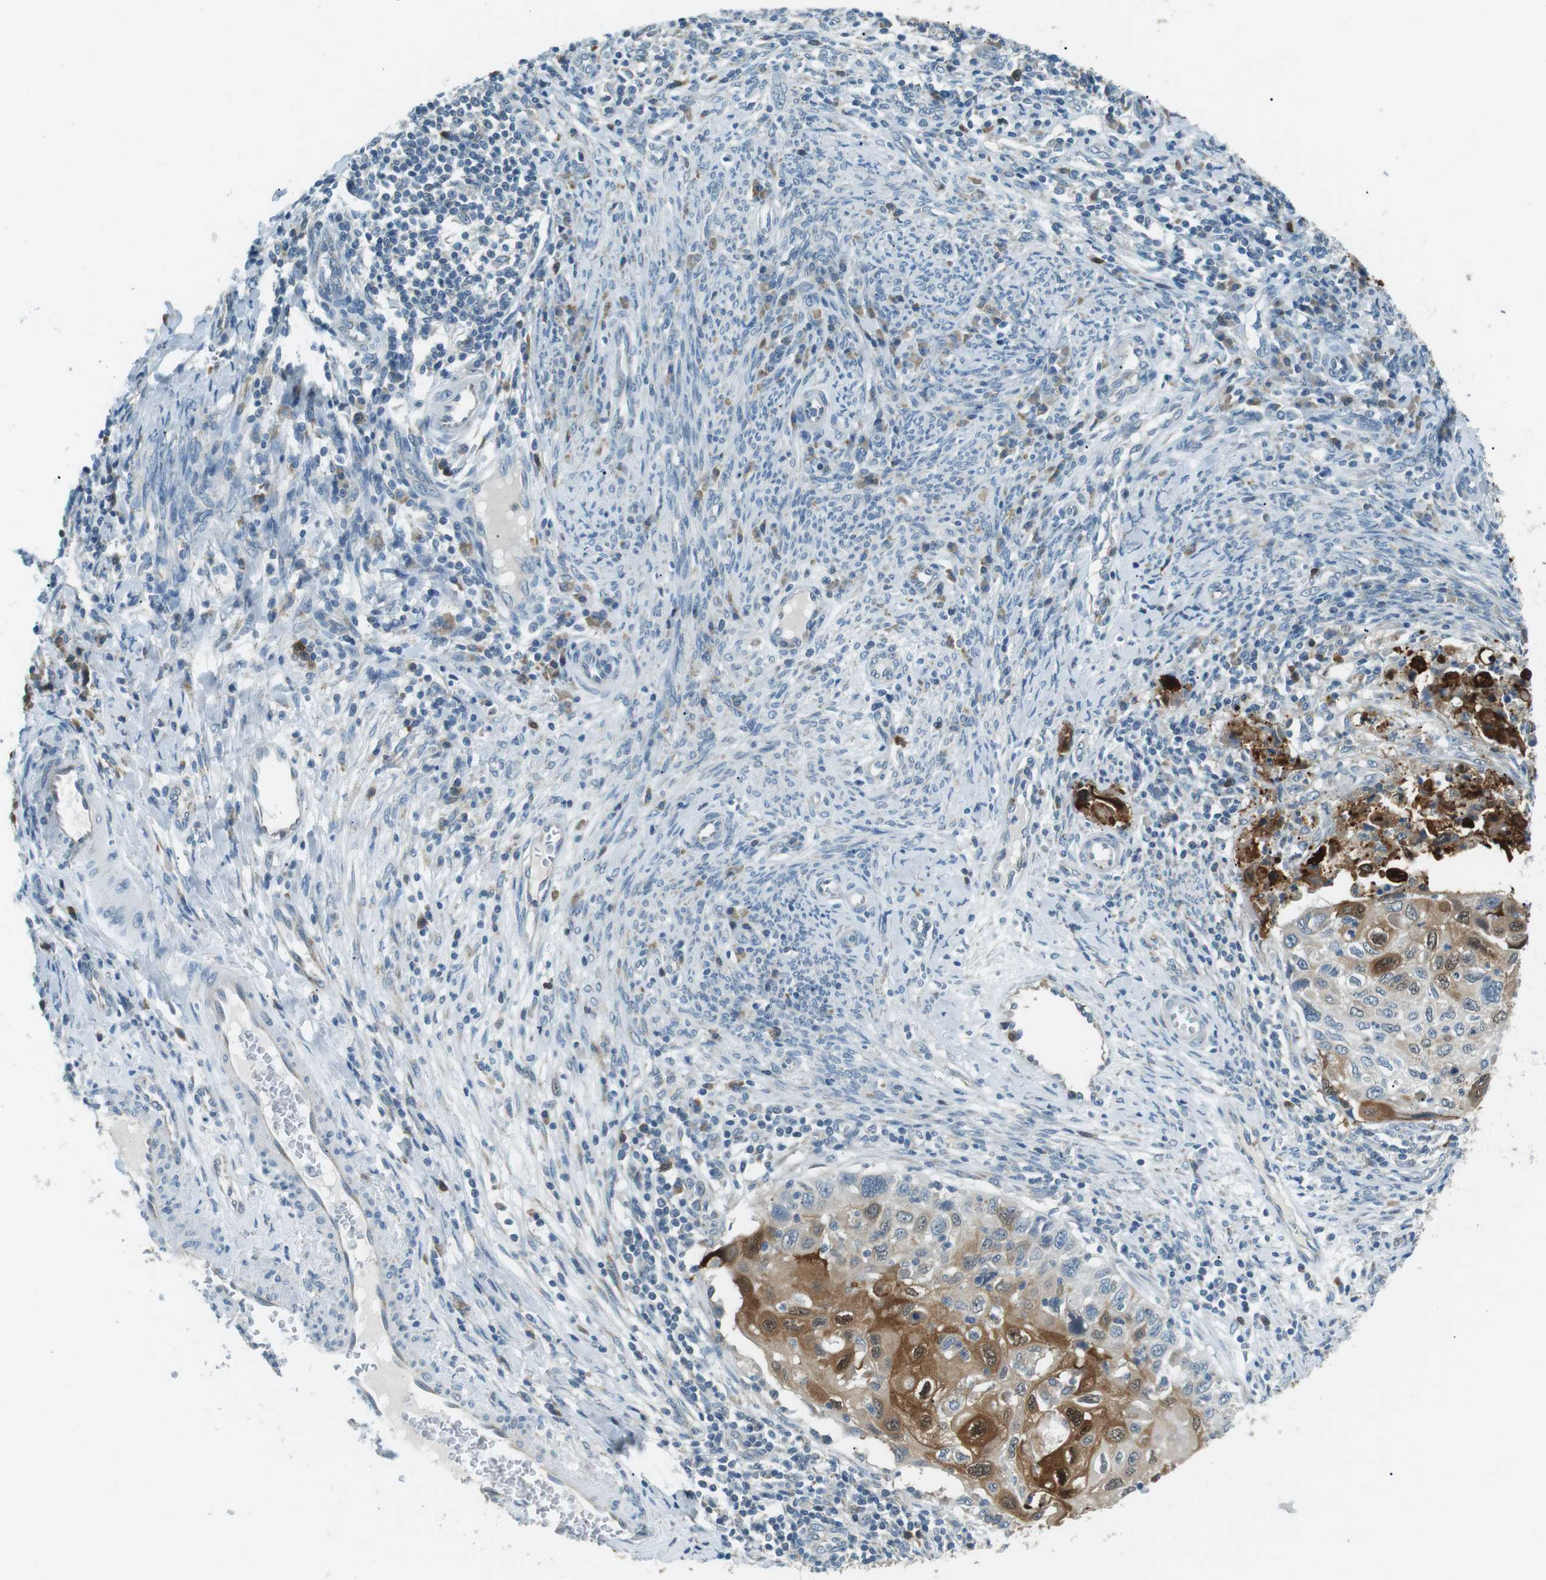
{"staining": {"intensity": "strong", "quantity": "25%-75%", "location": "cytoplasmic/membranous,nuclear"}, "tissue": "cervical cancer", "cell_type": "Tumor cells", "image_type": "cancer", "snomed": [{"axis": "morphology", "description": "Squamous cell carcinoma, NOS"}, {"axis": "topography", "description": "Cervix"}], "caption": "Brown immunohistochemical staining in squamous cell carcinoma (cervical) exhibits strong cytoplasmic/membranous and nuclear expression in about 25%-75% of tumor cells.", "gene": "SERPINB2", "patient": {"sex": "female", "age": 70}}